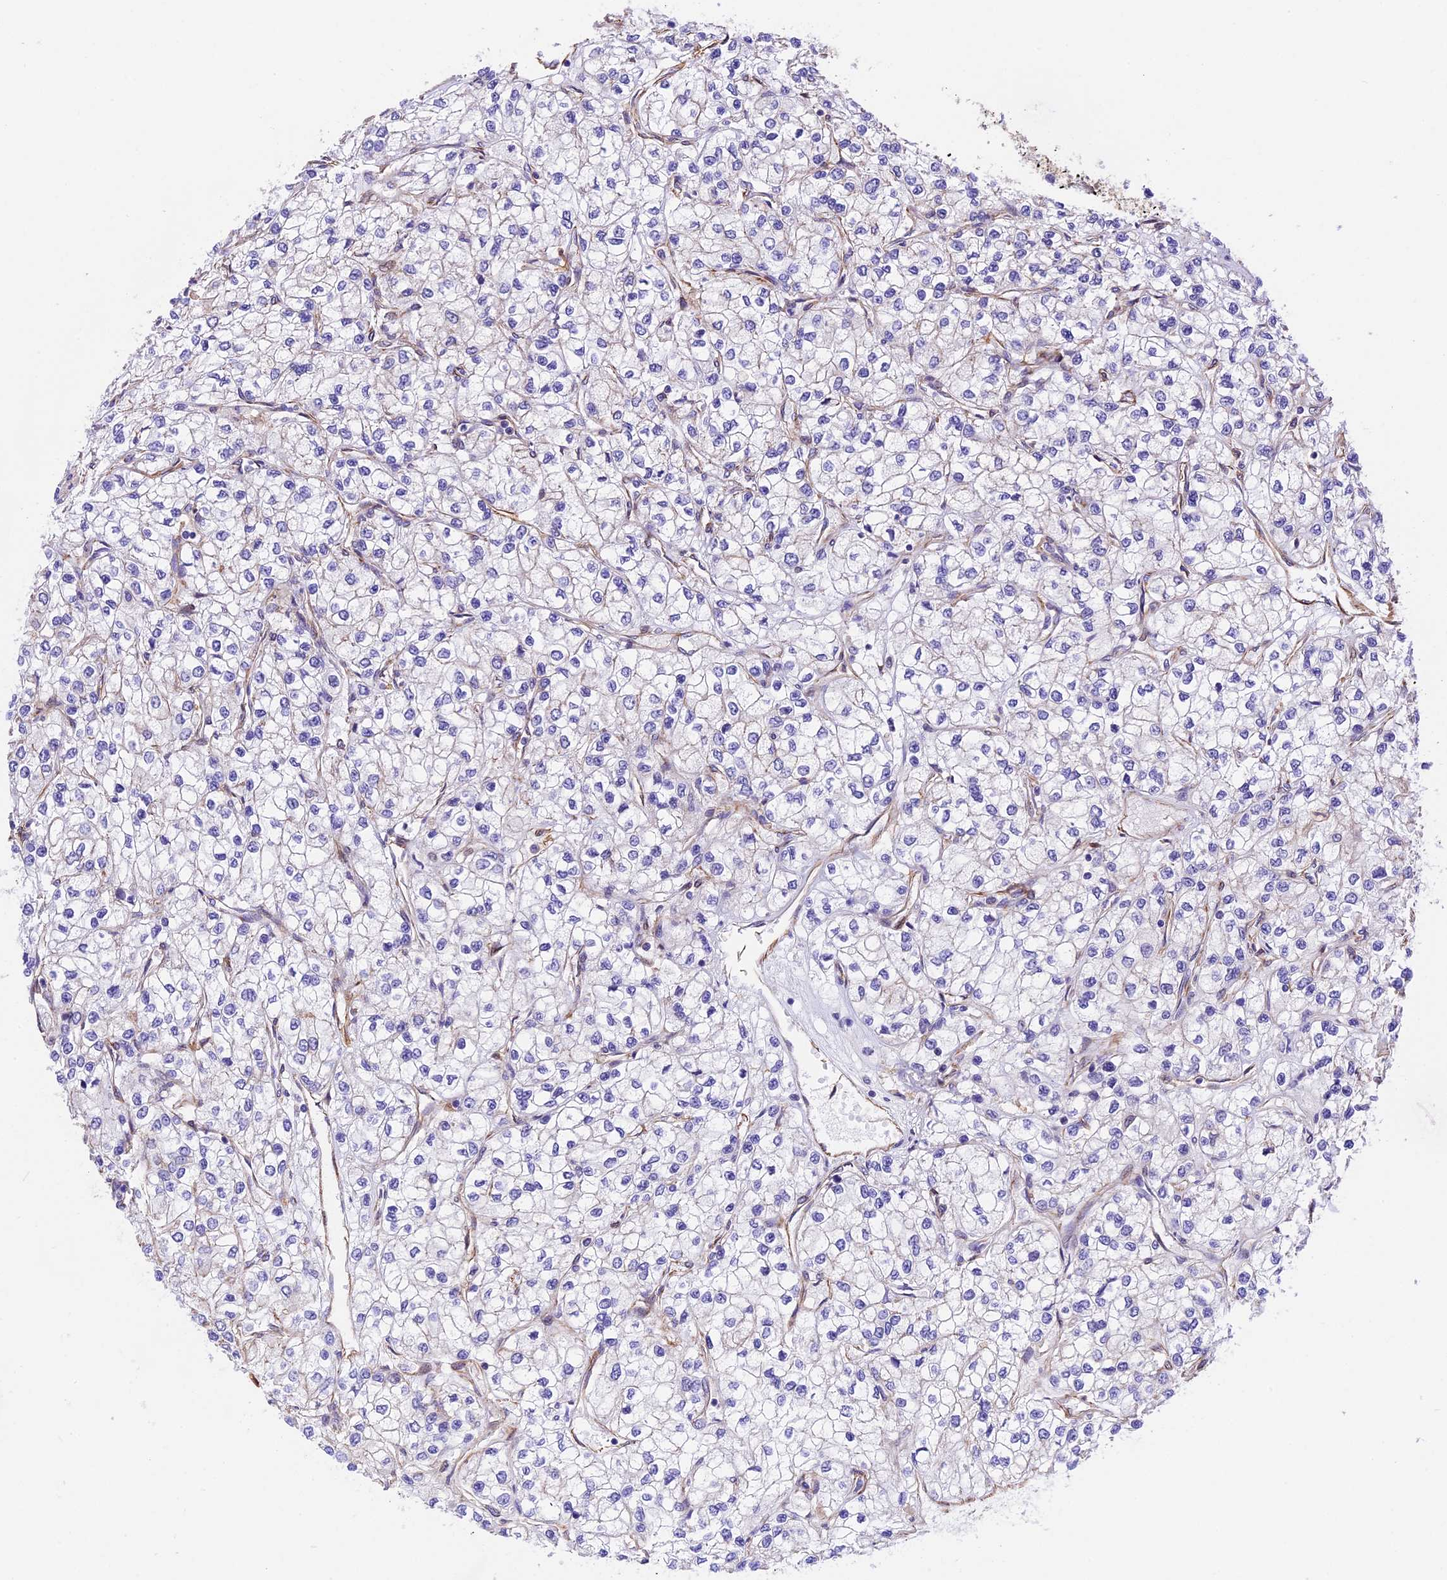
{"staining": {"intensity": "negative", "quantity": "none", "location": "none"}, "tissue": "renal cancer", "cell_type": "Tumor cells", "image_type": "cancer", "snomed": [{"axis": "morphology", "description": "Adenocarcinoma, NOS"}, {"axis": "topography", "description": "Kidney"}], "caption": "The histopathology image reveals no significant expression in tumor cells of renal cancer (adenocarcinoma). The staining was performed using DAB to visualize the protein expression in brown, while the nuclei were stained in blue with hematoxylin (Magnification: 20x).", "gene": "R3HDM4", "patient": {"sex": "male", "age": 80}}